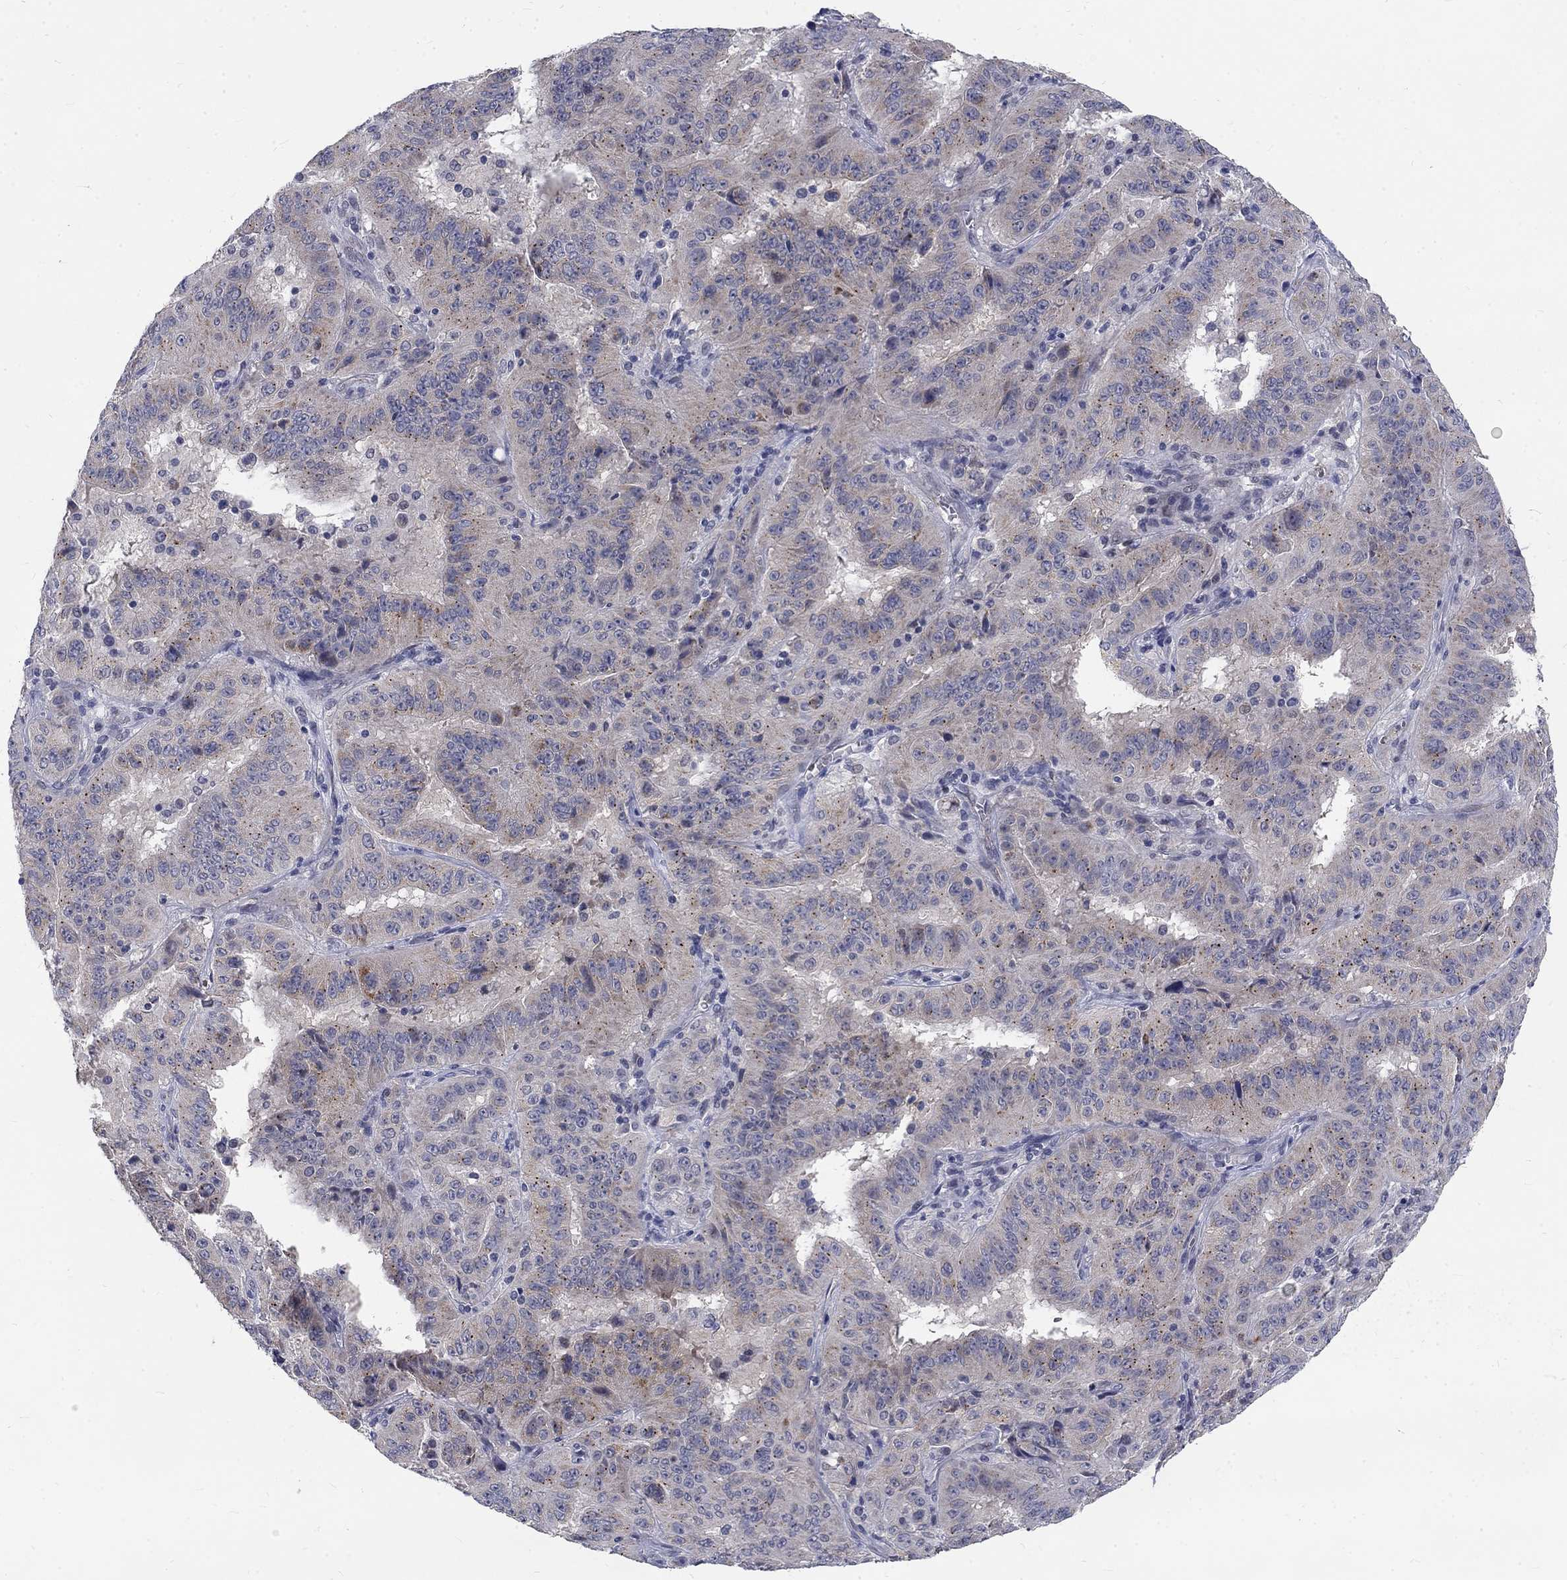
{"staining": {"intensity": "strong", "quantity": "<25%", "location": "cytoplasmic/membranous"}, "tissue": "pancreatic cancer", "cell_type": "Tumor cells", "image_type": "cancer", "snomed": [{"axis": "morphology", "description": "Adenocarcinoma, NOS"}, {"axis": "topography", "description": "Pancreas"}], "caption": "Pancreatic cancer (adenocarcinoma) tissue shows strong cytoplasmic/membranous staining in approximately <25% of tumor cells", "gene": "PHKA1", "patient": {"sex": "male", "age": 63}}